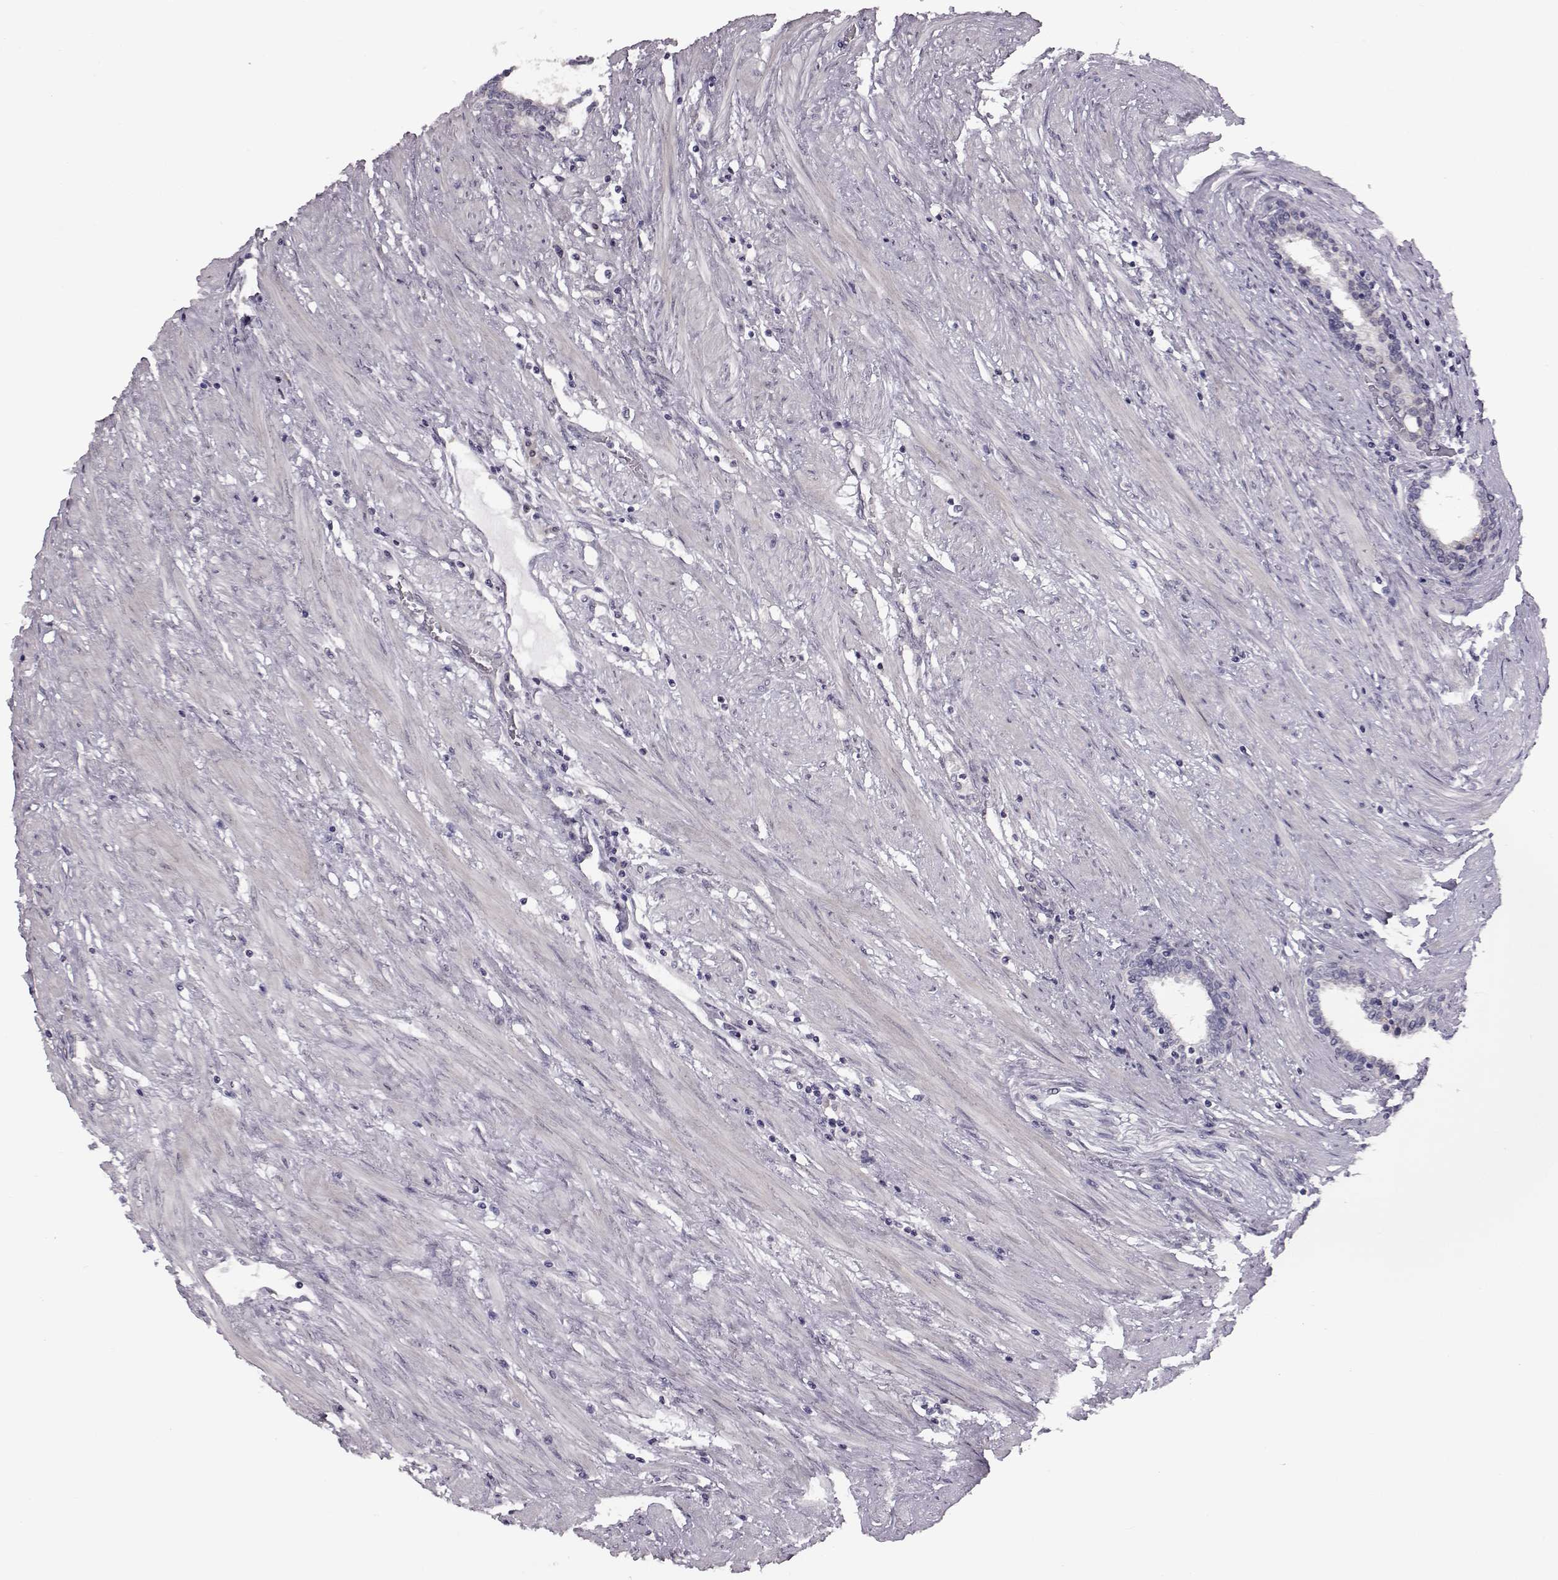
{"staining": {"intensity": "negative", "quantity": "none", "location": "none"}, "tissue": "prostate", "cell_type": "Glandular cells", "image_type": "normal", "snomed": [{"axis": "morphology", "description": "Normal tissue, NOS"}, {"axis": "topography", "description": "Prostate"}], "caption": "Human prostate stained for a protein using IHC exhibits no positivity in glandular cells.", "gene": "C10orf62", "patient": {"sex": "male", "age": 55}}